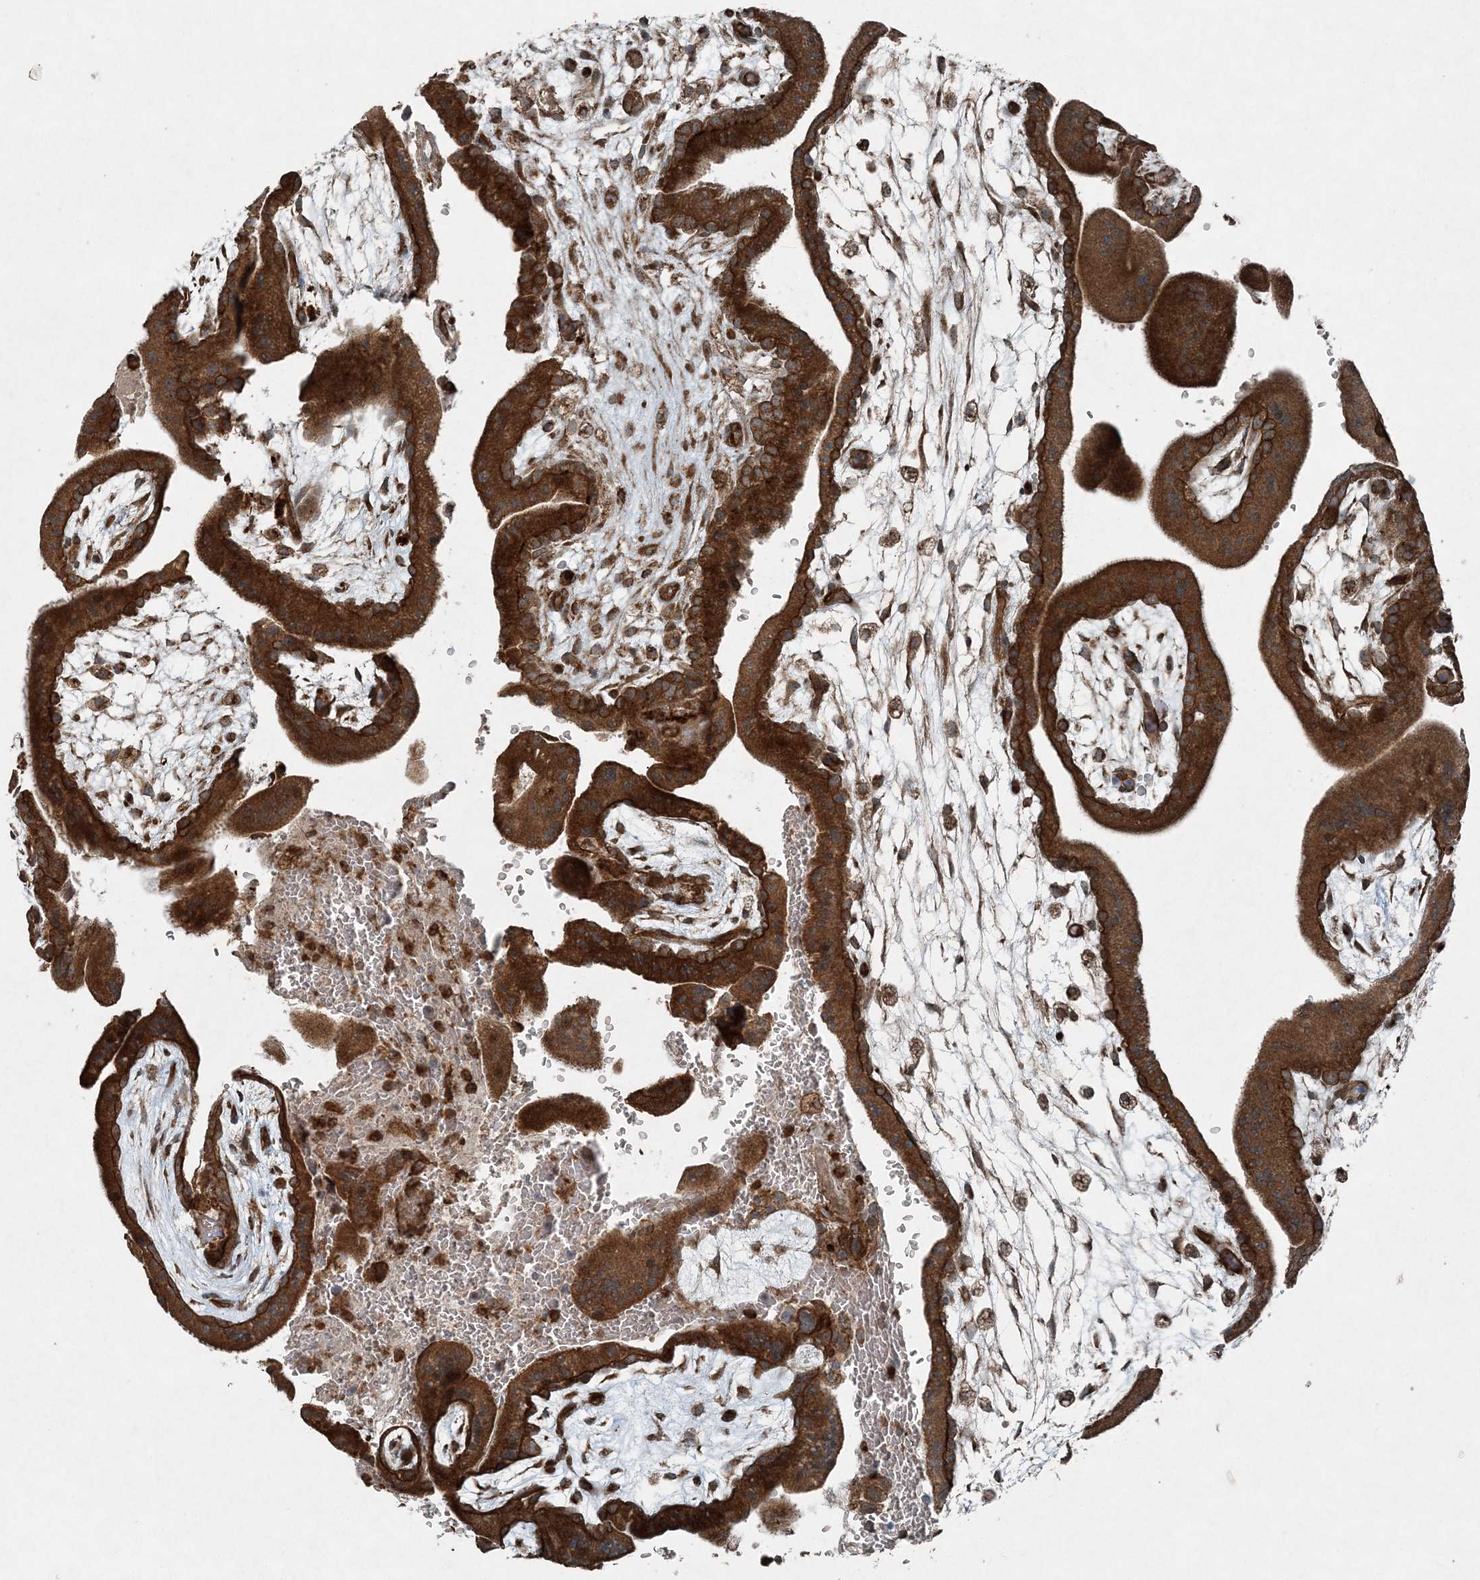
{"staining": {"intensity": "strong", "quantity": ">75%", "location": "cytoplasmic/membranous"}, "tissue": "placenta", "cell_type": "Trophoblastic cells", "image_type": "normal", "snomed": [{"axis": "morphology", "description": "Normal tissue, NOS"}, {"axis": "topography", "description": "Placenta"}], "caption": "A photomicrograph of human placenta stained for a protein reveals strong cytoplasmic/membranous brown staining in trophoblastic cells. The staining was performed using DAB (3,3'-diaminobenzidine) to visualize the protein expression in brown, while the nuclei were stained in blue with hematoxylin (Magnification: 20x).", "gene": "COPS7B", "patient": {"sex": "female", "age": 35}}